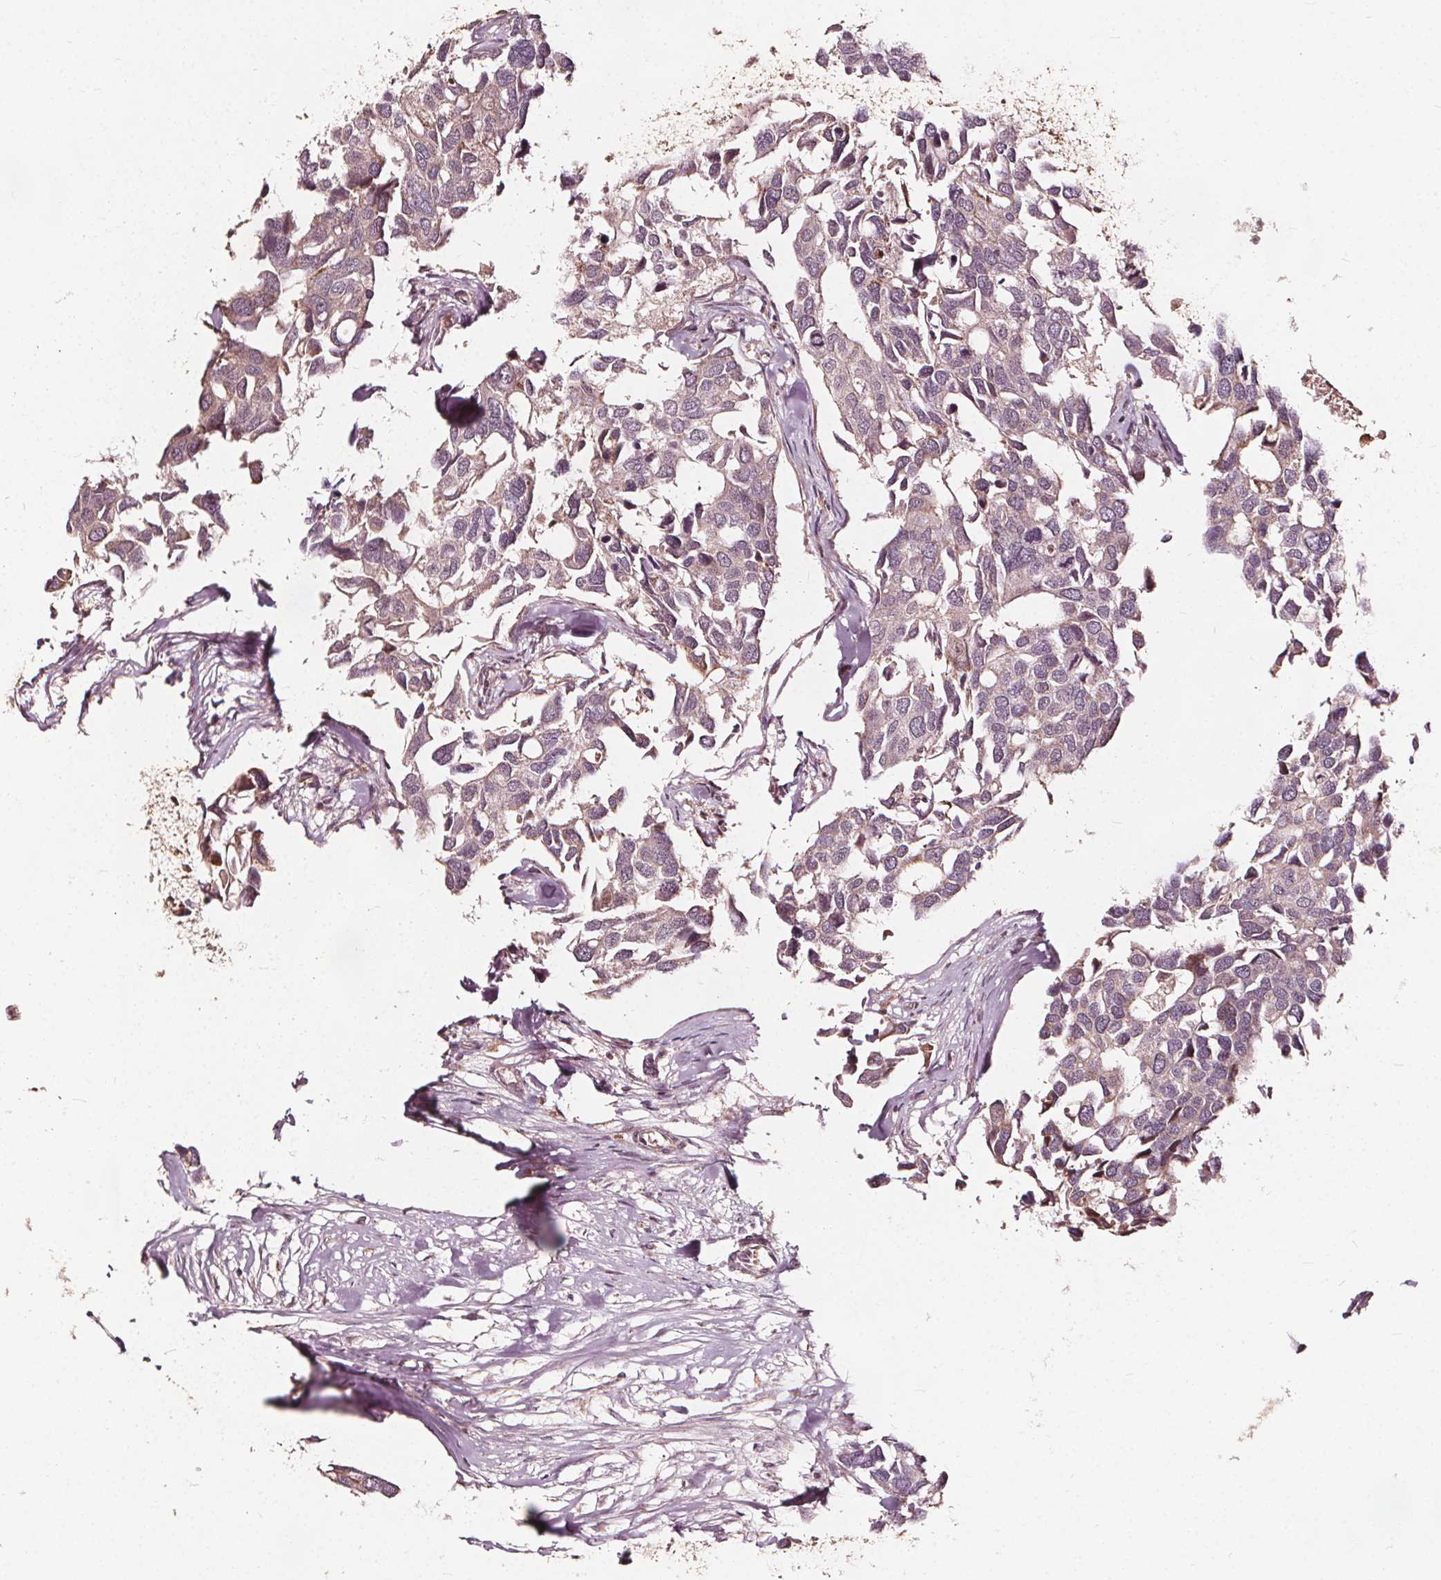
{"staining": {"intensity": "weak", "quantity": ">75%", "location": "cytoplasmic/membranous"}, "tissue": "breast cancer", "cell_type": "Tumor cells", "image_type": "cancer", "snomed": [{"axis": "morphology", "description": "Duct carcinoma"}, {"axis": "topography", "description": "Breast"}], "caption": "Tumor cells show low levels of weak cytoplasmic/membranous expression in about >75% of cells in human infiltrating ductal carcinoma (breast).", "gene": "AIP", "patient": {"sex": "female", "age": 83}}